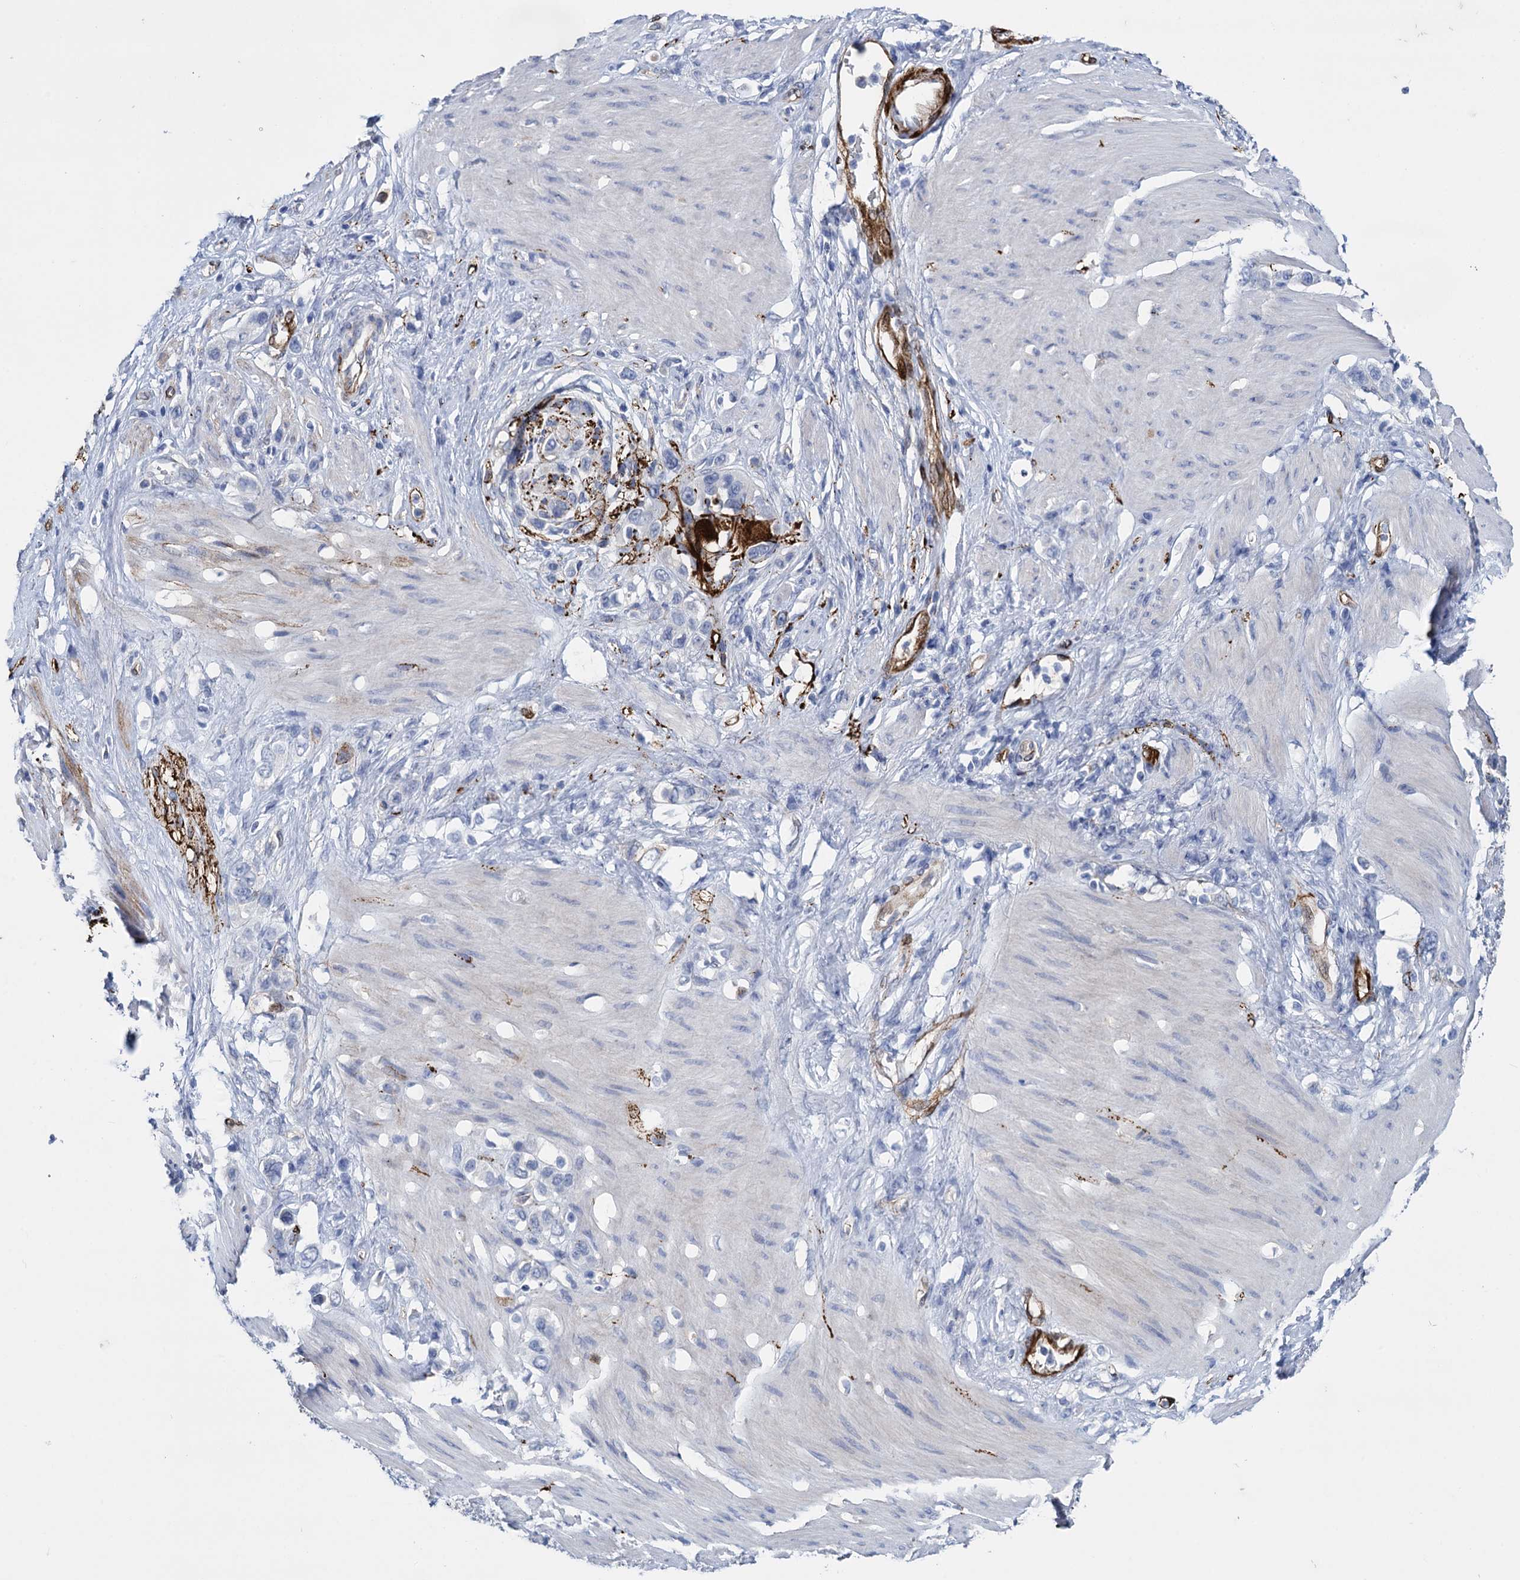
{"staining": {"intensity": "negative", "quantity": "none", "location": "none"}, "tissue": "stomach cancer", "cell_type": "Tumor cells", "image_type": "cancer", "snomed": [{"axis": "morphology", "description": "Adenocarcinoma, NOS"}, {"axis": "morphology", "description": "Adenocarcinoma, High grade"}, {"axis": "topography", "description": "Stomach, upper"}, {"axis": "topography", "description": "Stomach, lower"}], "caption": "Immunohistochemistry of human adenocarcinoma (stomach) reveals no expression in tumor cells. Nuclei are stained in blue.", "gene": "SNCG", "patient": {"sex": "female", "age": 65}}